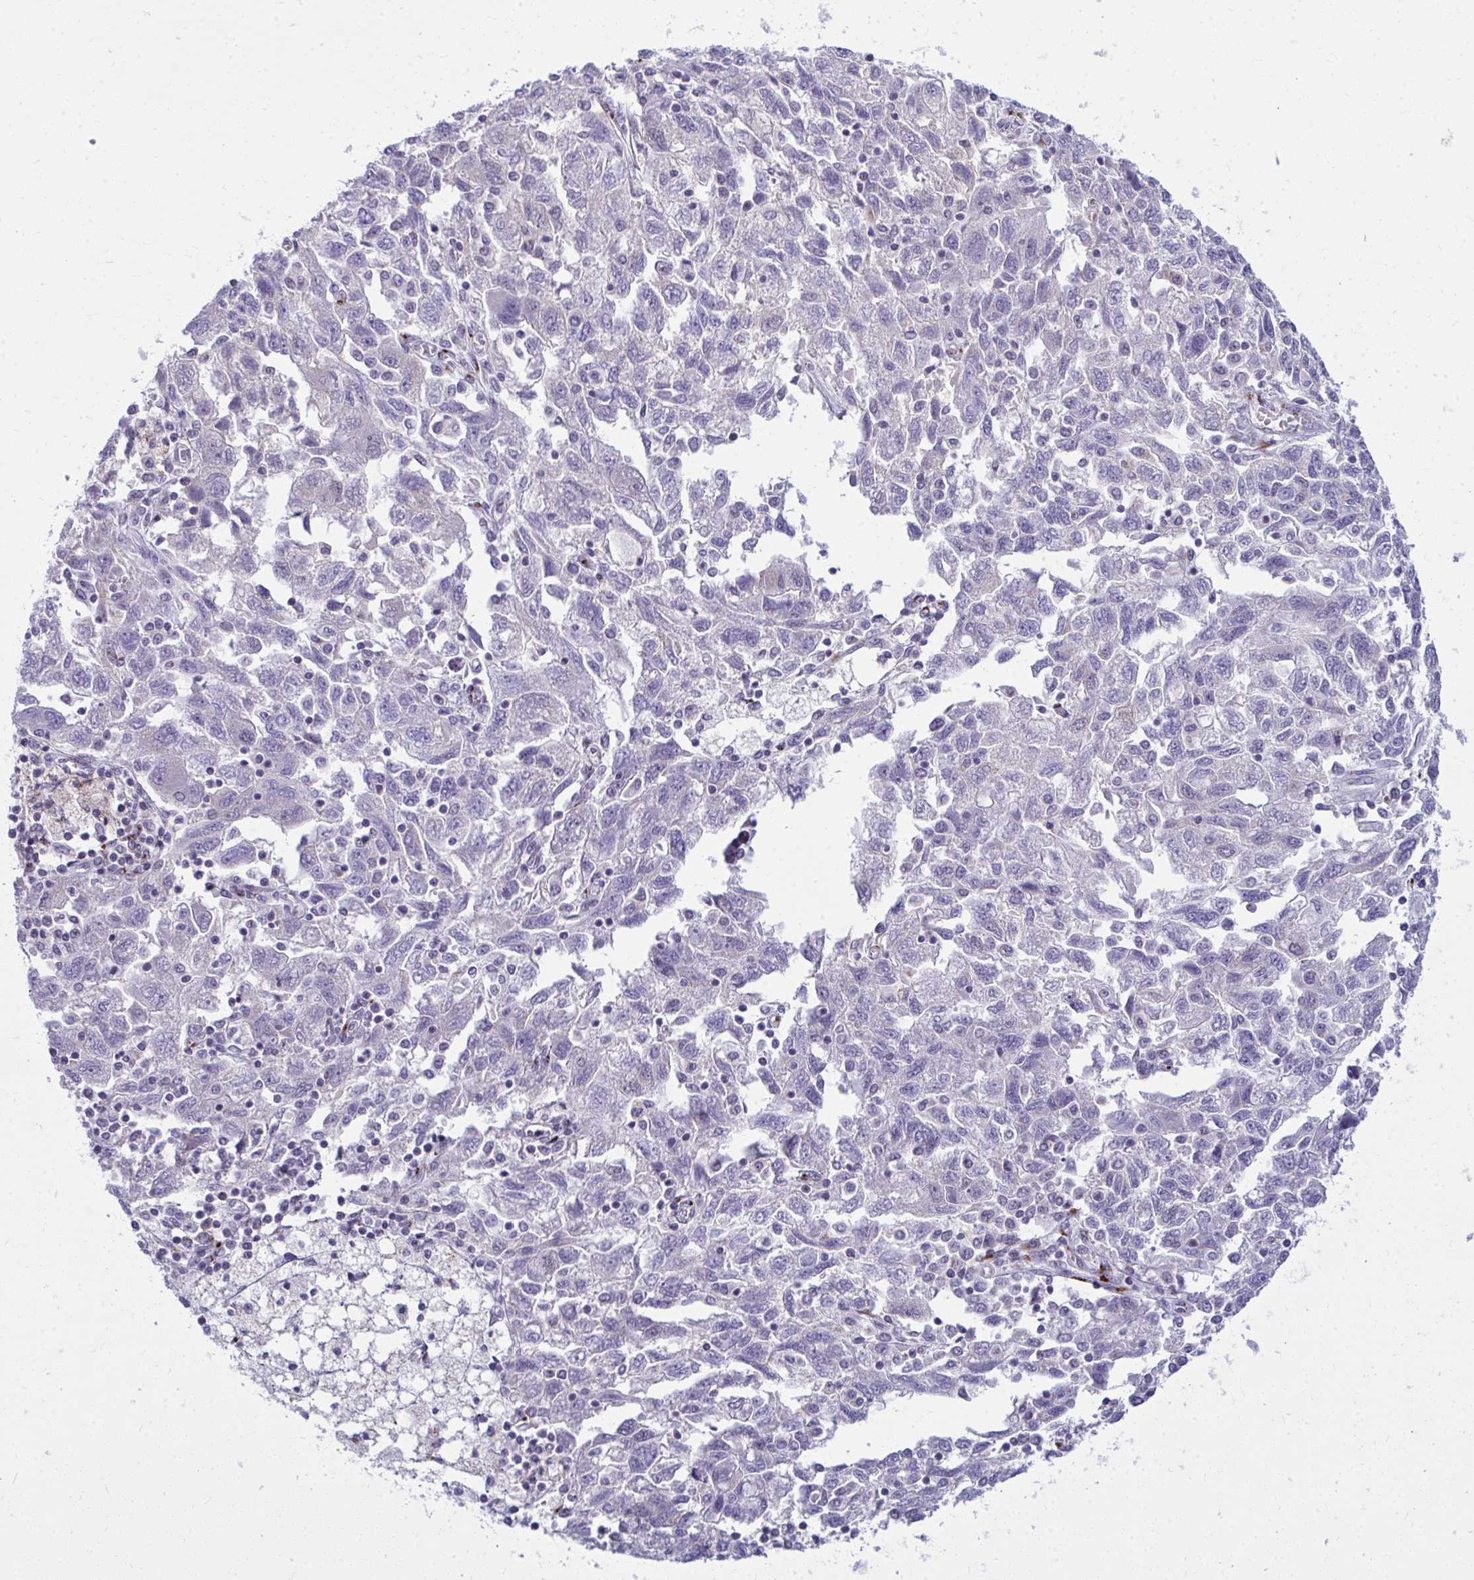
{"staining": {"intensity": "negative", "quantity": "none", "location": "none"}, "tissue": "ovarian cancer", "cell_type": "Tumor cells", "image_type": "cancer", "snomed": [{"axis": "morphology", "description": "Carcinoma, NOS"}, {"axis": "morphology", "description": "Cystadenocarcinoma, serous, NOS"}, {"axis": "topography", "description": "Ovary"}], "caption": "DAB (3,3'-diaminobenzidine) immunohistochemical staining of ovarian cancer displays no significant positivity in tumor cells.", "gene": "DTX4", "patient": {"sex": "female", "age": 69}}